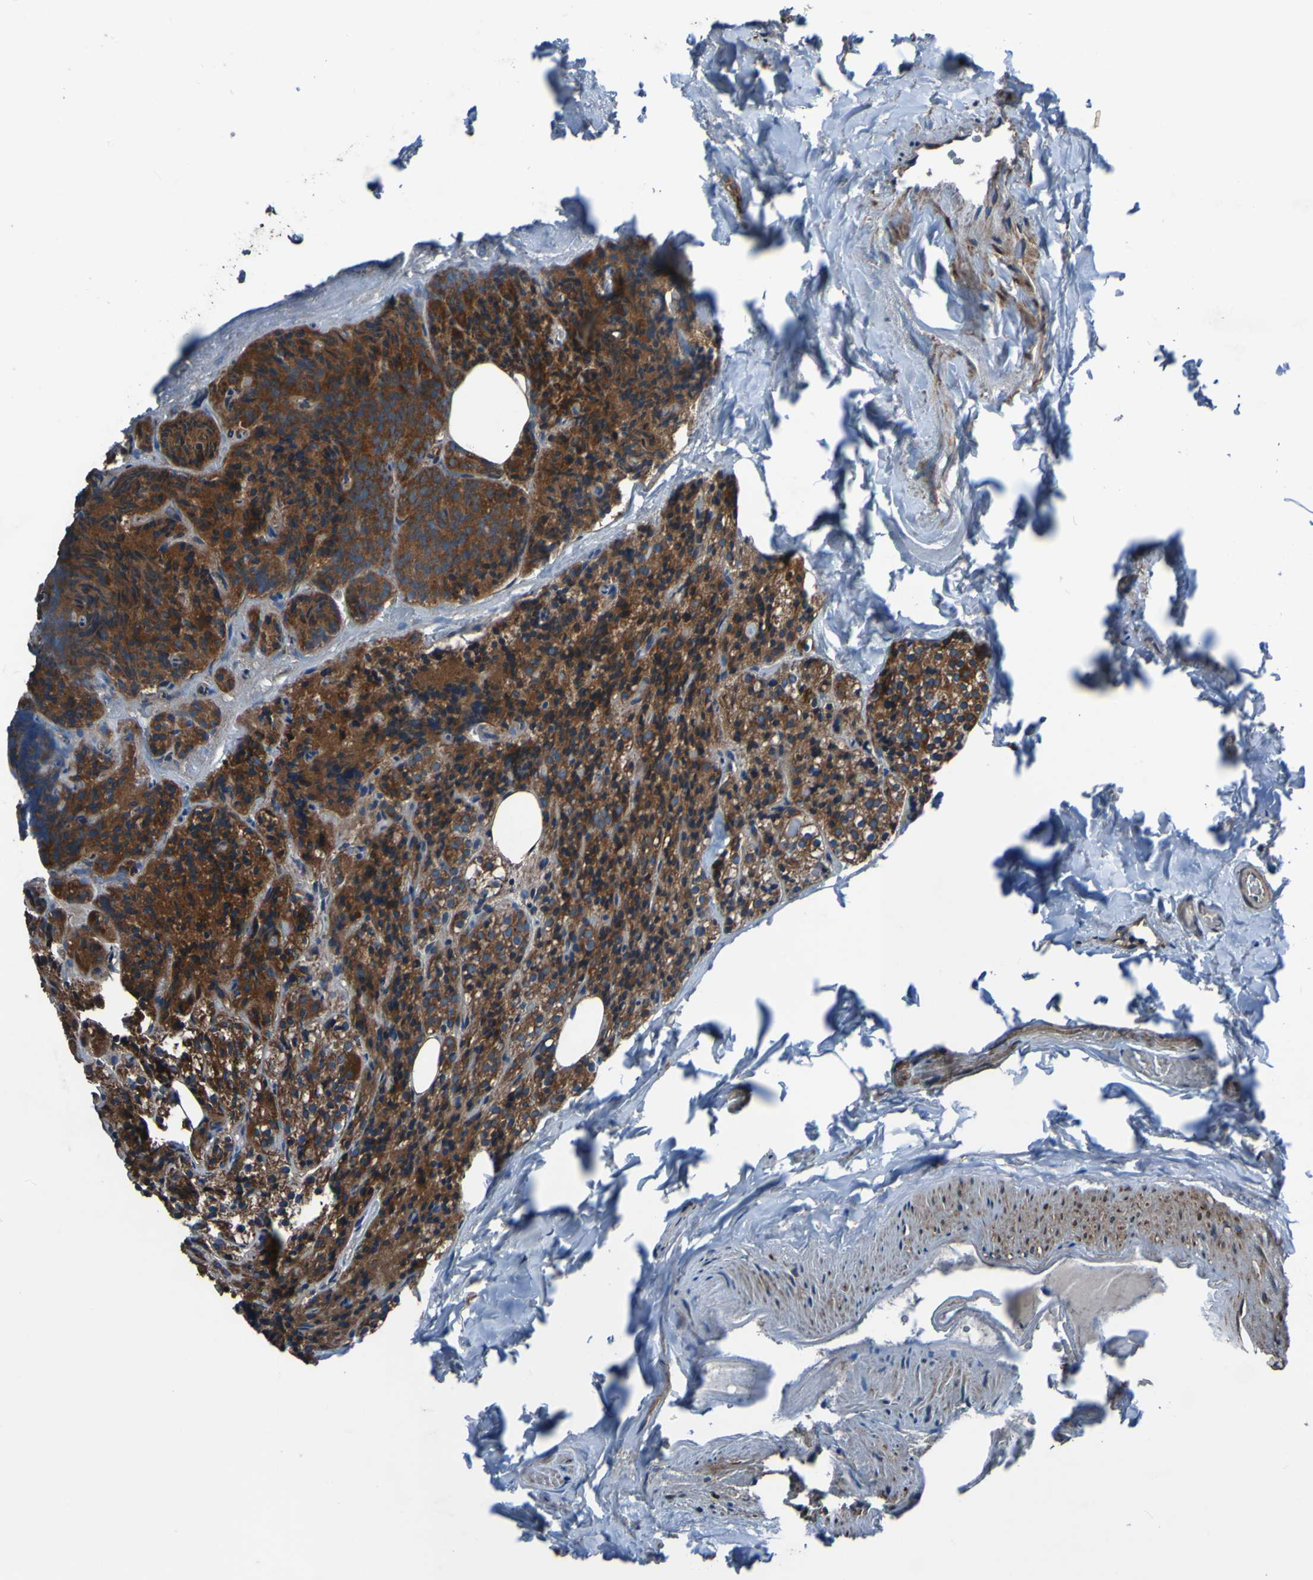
{"staining": {"intensity": "strong", "quantity": "25%-75%", "location": "cytoplasmic/membranous"}, "tissue": "parathyroid gland", "cell_type": "Glandular cells", "image_type": "normal", "snomed": [{"axis": "morphology", "description": "Normal tissue, NOS"}, {"axis": "morphology", "description": "Atrophy, NOS"}, {"axis": "topography", "description": "Parathyroid gland"}], "caption": "A high-resolution photomicrograph shows immunohistochemistry (IHC) staining of normal parathyroid gland, which displays strong cytoplasmic/membranous staining in approximately 25%-75% of glandular cells.", "gene": "RAB5B", "patient": {"sex": "female", "age": 54}}